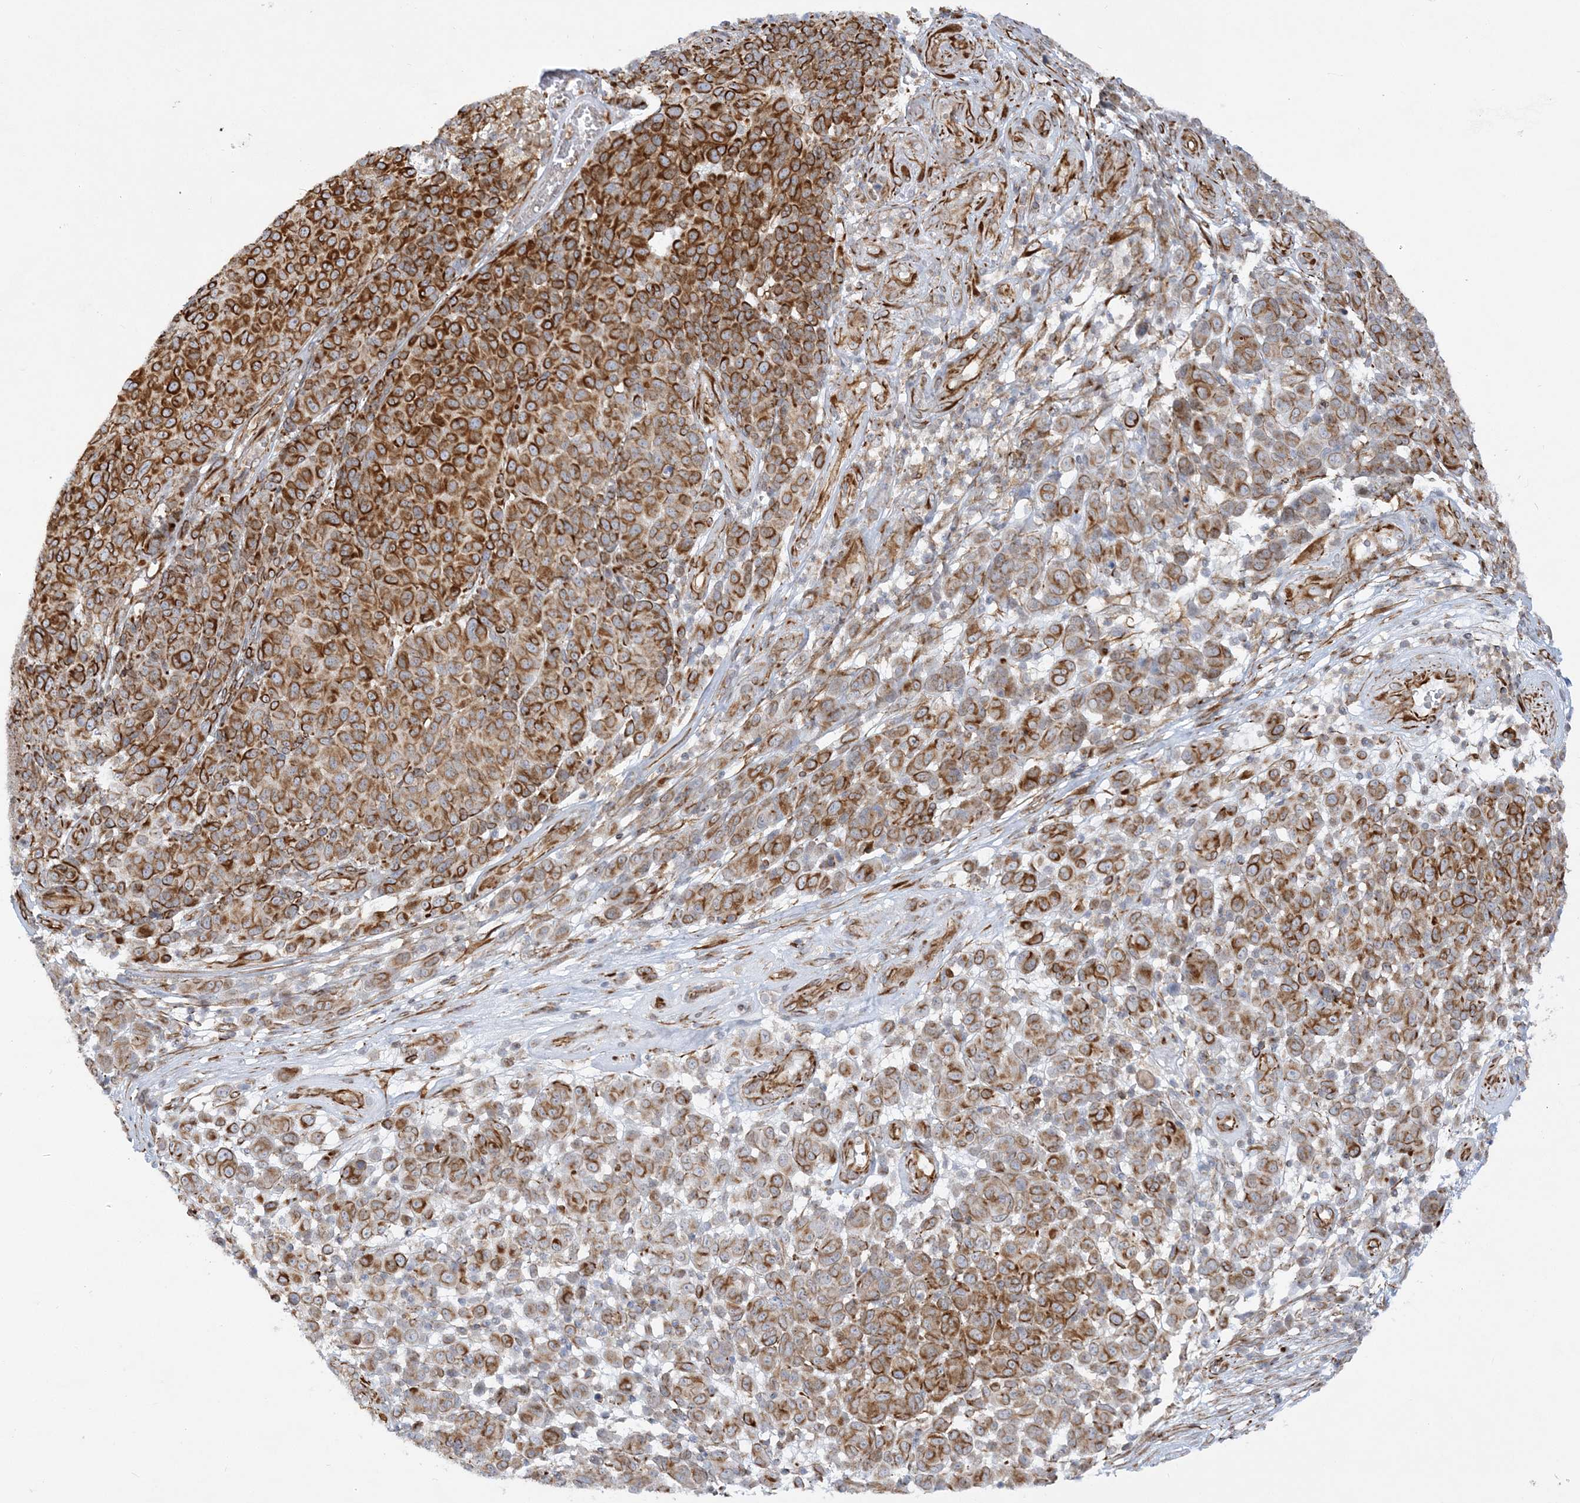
{"staining": {"intensity": "strong", "quantity": ">75%", "location": "cytoplasmic/membranous"}, "tissue": "melanoma", "cell_type": "Tumor cells", "image_type": "cancer", "snomed": [{"axis": "morphology", "description": "Malignant melanoma, NOS"}, {"axis": "topography", "description": "Skin"}], "caption": "Melanoma stained with a protein marker shows strong staining in tumor cells.", "gene": "SCLT1", "patient": {"sex": "male", "age": 49}}